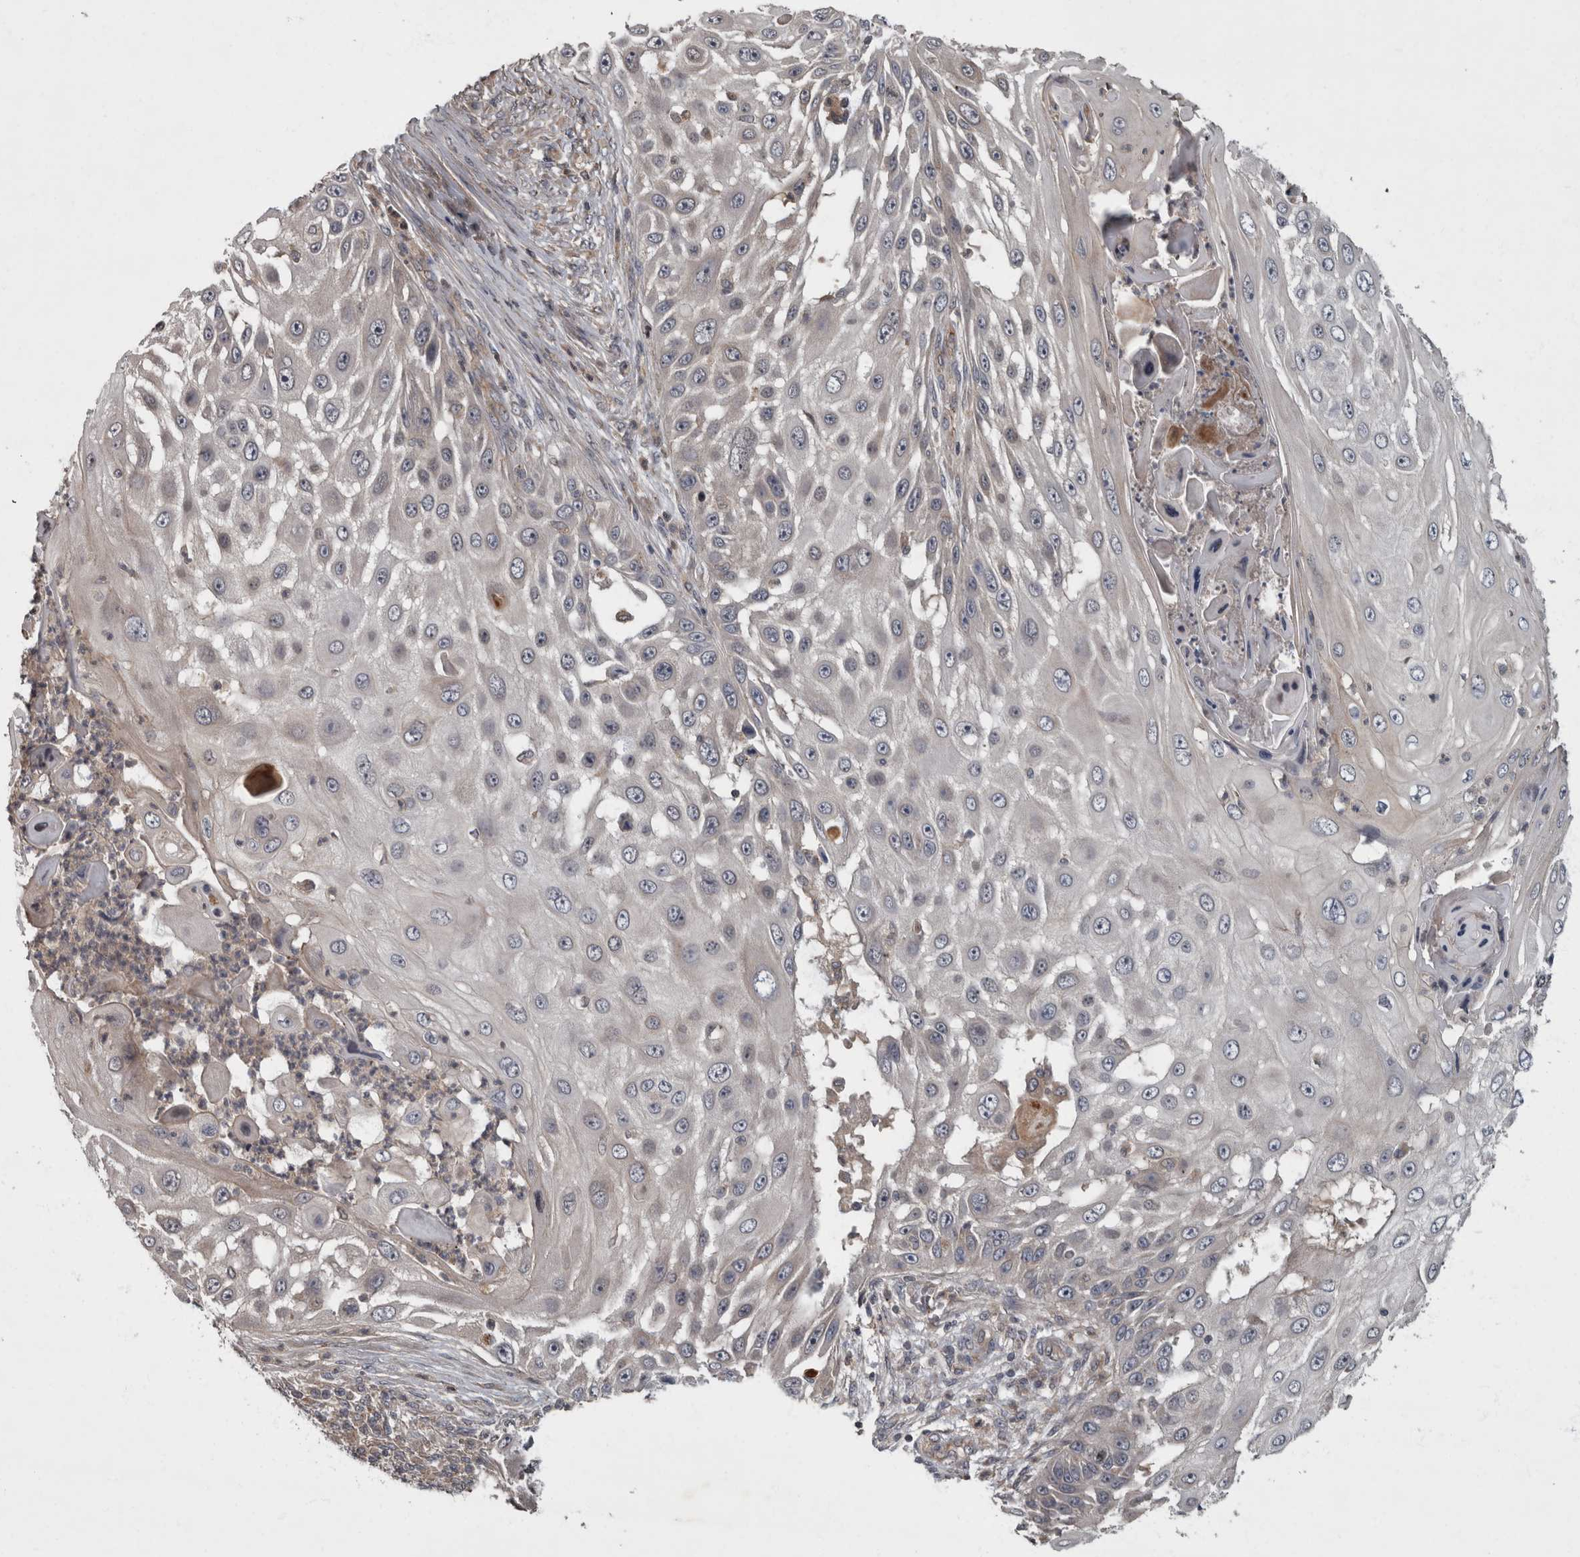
{"staining": {"intensity": "negative", "quantity": "none", "location": "none"}, "tissue": "skin cancer", "cell_type": "Tumor cells", "image_type": "cancer", "snomed": [{"axis": "morphology", "description": "Squamous cell carcinoma, NOS"}, {"axis": "topography", "description": "Skin"}], "caption": "An image of skin cancer (squamous cell carcinoma) stained for a protein demonstrates no brown staining in tumor cells.", "gene": "VEGFD", "patient": {"sex": "female", "age": 44}}